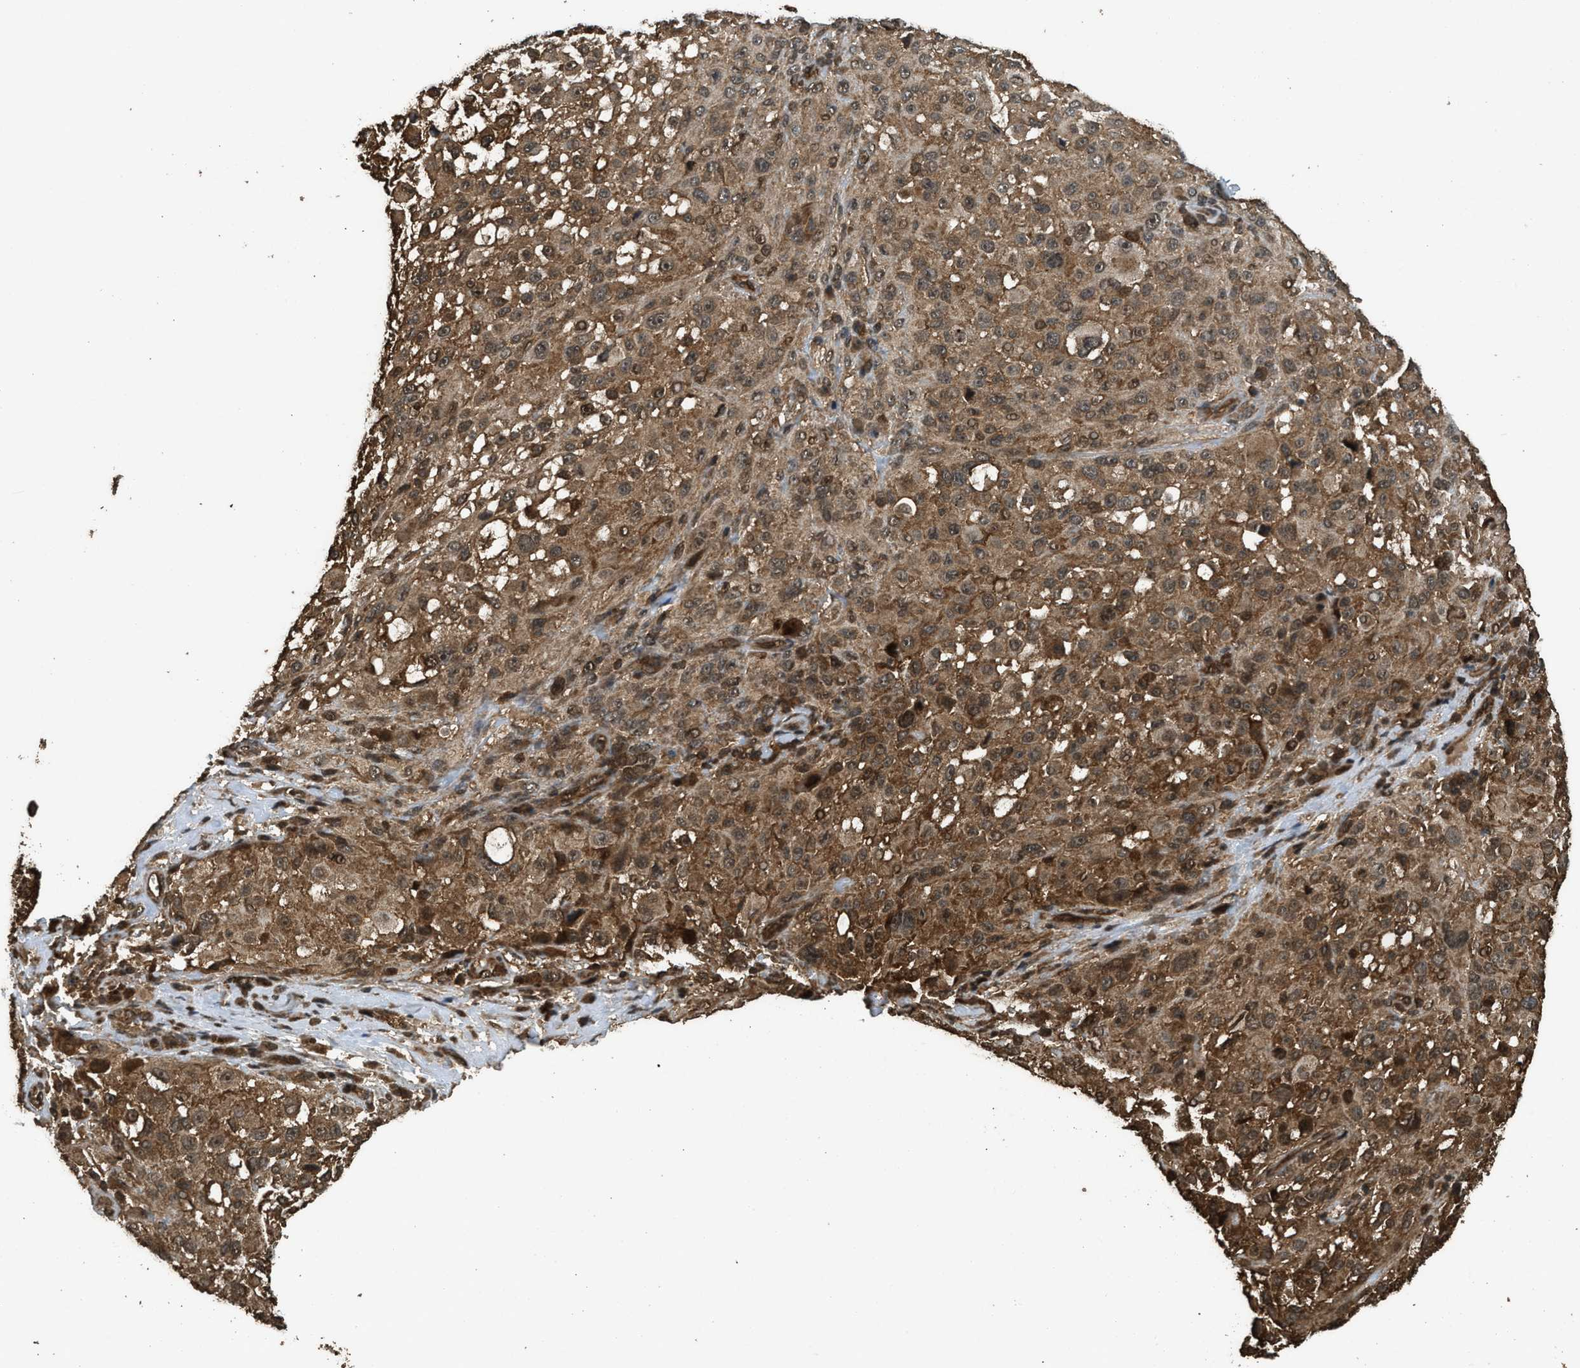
{"staining": {"intensity": "moderate", "quantity": ">75%", "location": "cytoplasmic/membranous"}, "tissue": "melanoma", "cell_type": "Tumor cells", "image_type": "cancer", "snomed": [{"axis": "morphology", "description": "Necrosis, NOS"}, {"axis": "morphology", "description": "Malignant melanoma, NOS"}, {"axis": "topography", "description": "Skin"}], "caption": "This is a histology image of immunohistochemistry (IHC) staining of melanoma, which shows moderate expression in the cytoplasmic/membranous of tumor cells.", "gene": "MYBL2", "patient": {"sex": "female", "age": 87}}